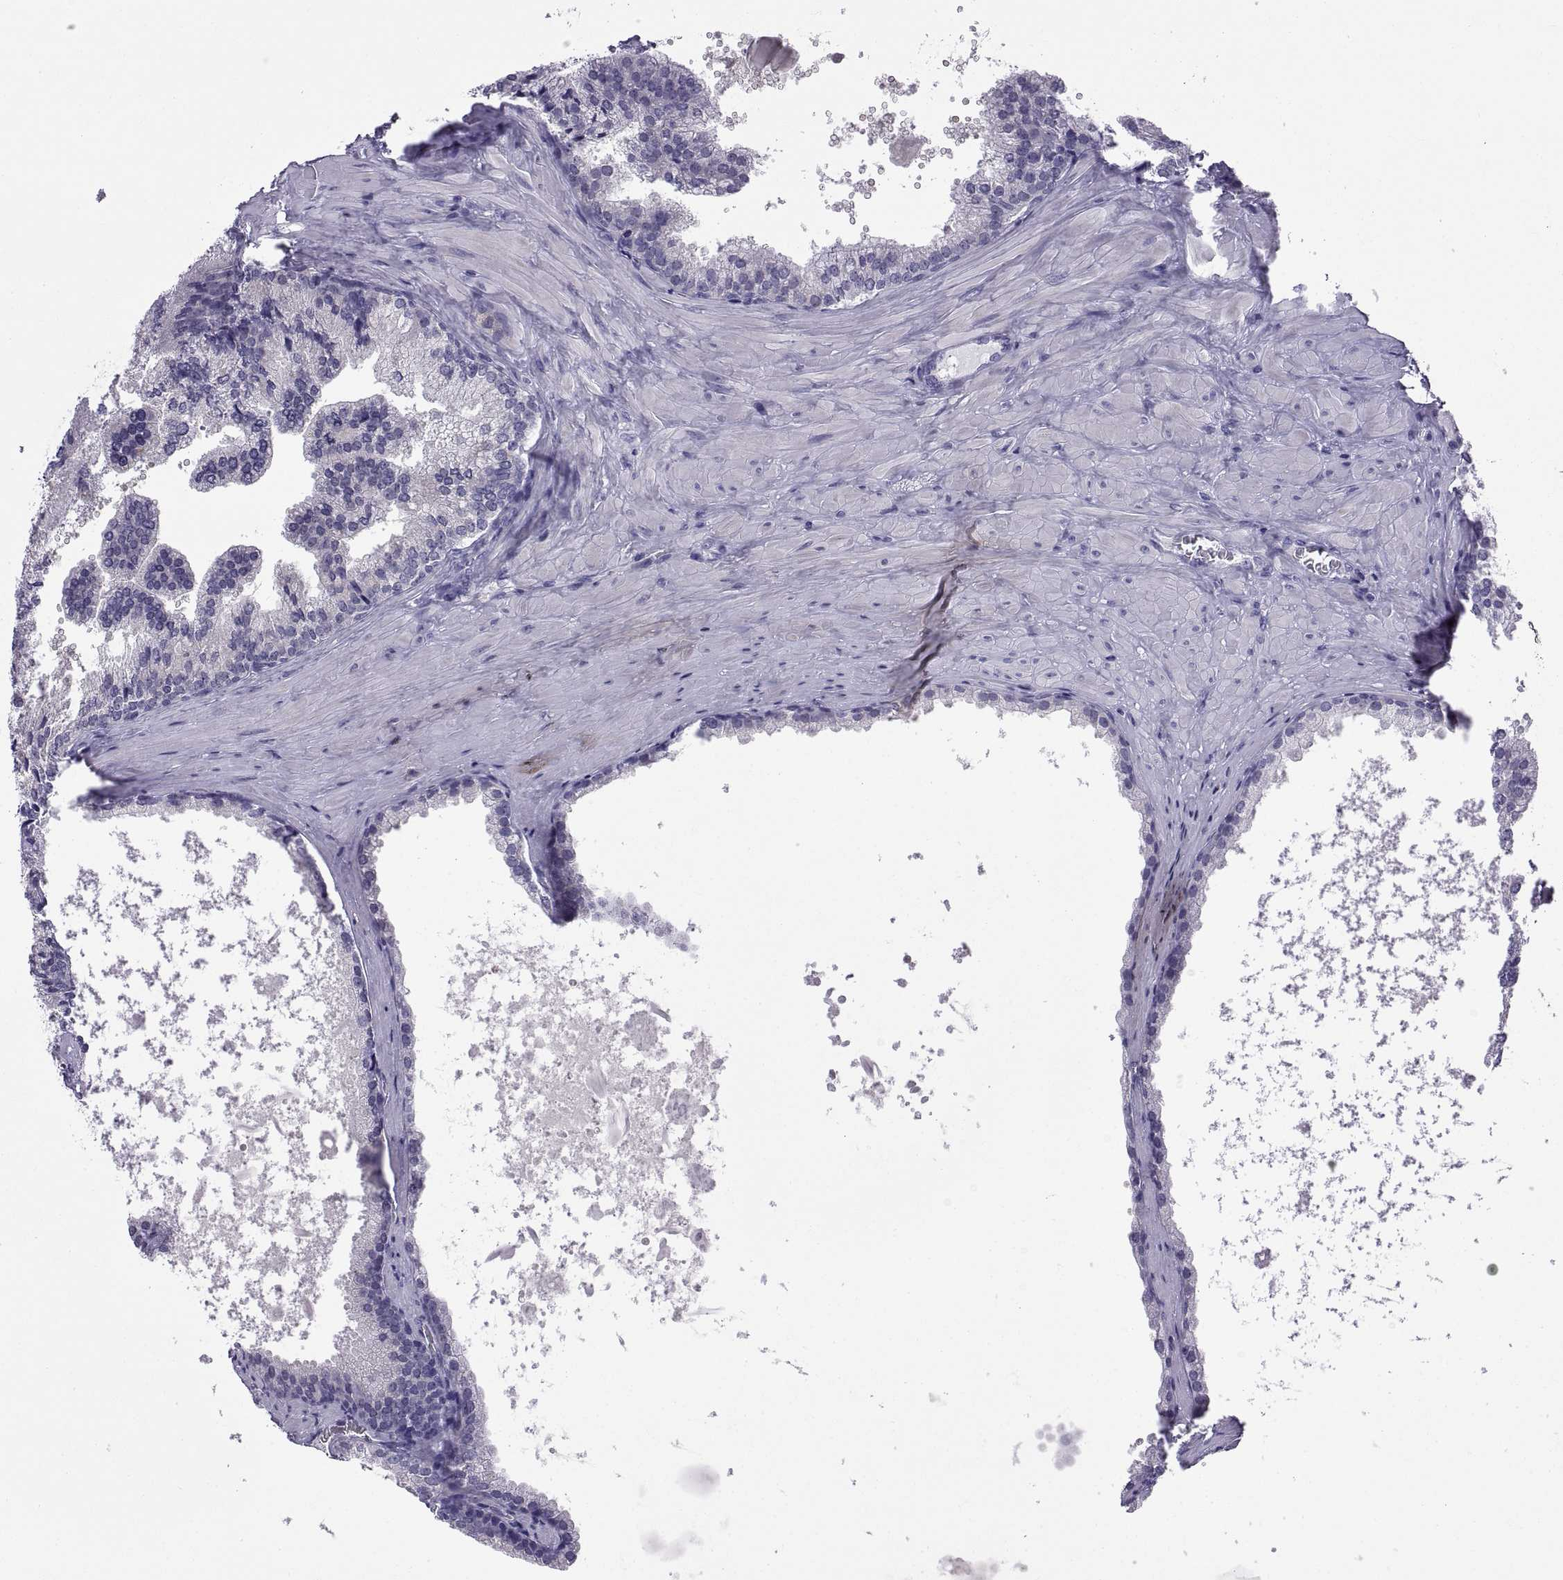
{"staining": {"intensity": "negative", "quantity": "none", "location": "none"}, "tissue": "prostate cancer", "cell_type": "Tumor cells", "image_type": "cancer", "snomed": [{"axis": "morphology", "description": "Adenocarcinoma, Low grade"}, {"axis": "topography", "description": "Prostate"}], "caption": "This image is of prostate adenocarcinoma (low-grade) stained with immunohistochemistry (IHC) to label a protein in brown with the nuclei are counter-stained blue. There is no expression in tumor cells.", "gene": "SPDYE1", "patient": {"sex": "male", "age": 56}}